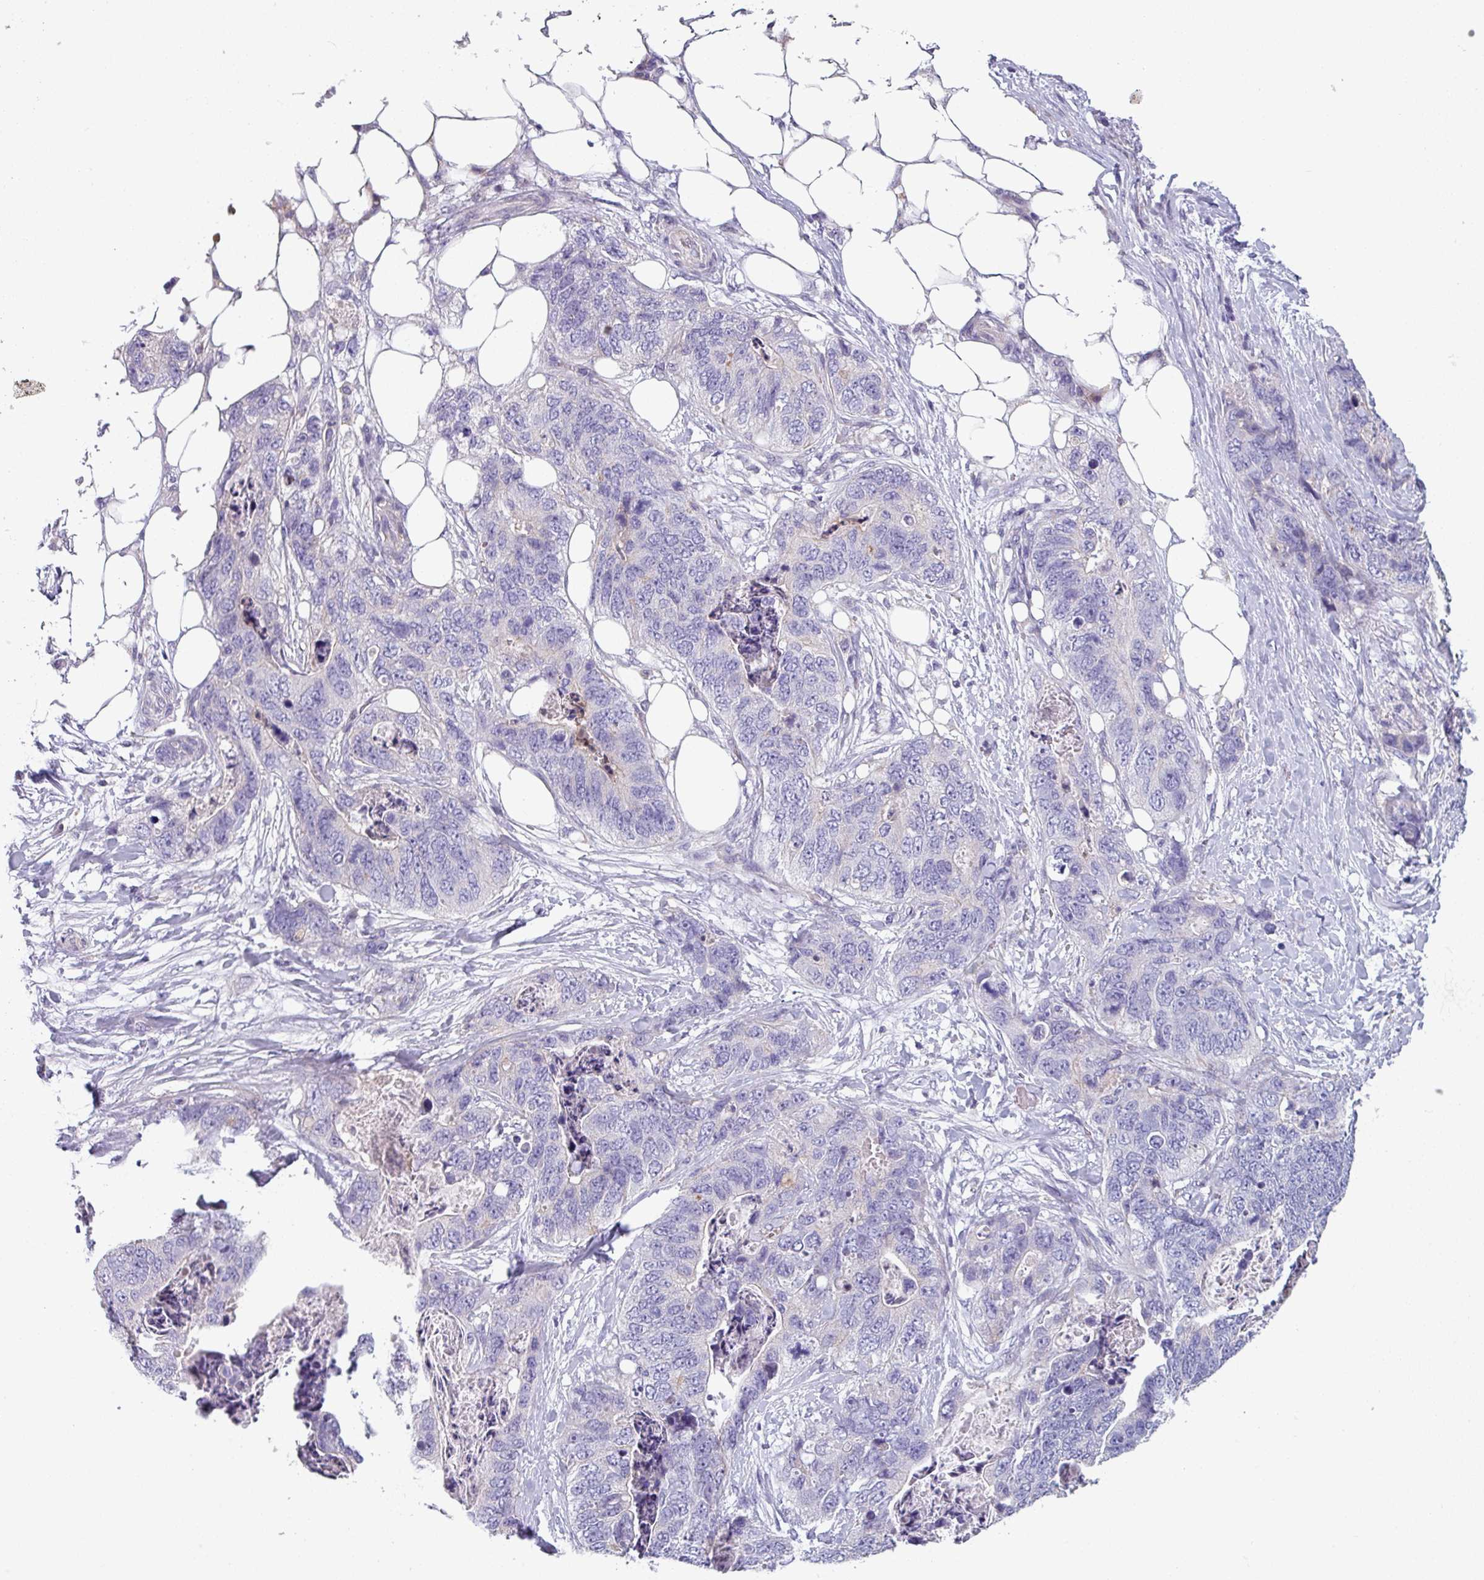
{"staining": {"intensity": "negative", "quantity": "none", "location": "none"}, "tissue": "stomach cancer", "cell_type": "Tumor cells", "image_type": "cancer", "snomed": [{"axis": "morphology", "description": "Adenocarcinoma, NOS"}, {"axis": "topography", "description": "Stomach"}], "caption": "Human stomach cancer (adenocarcinoma) stained for a protein using immunohistochemistry exhibits no staining in tumor cells.", "gene": "TMEM132A", "patient": {"sex": "female", "age": 89}}